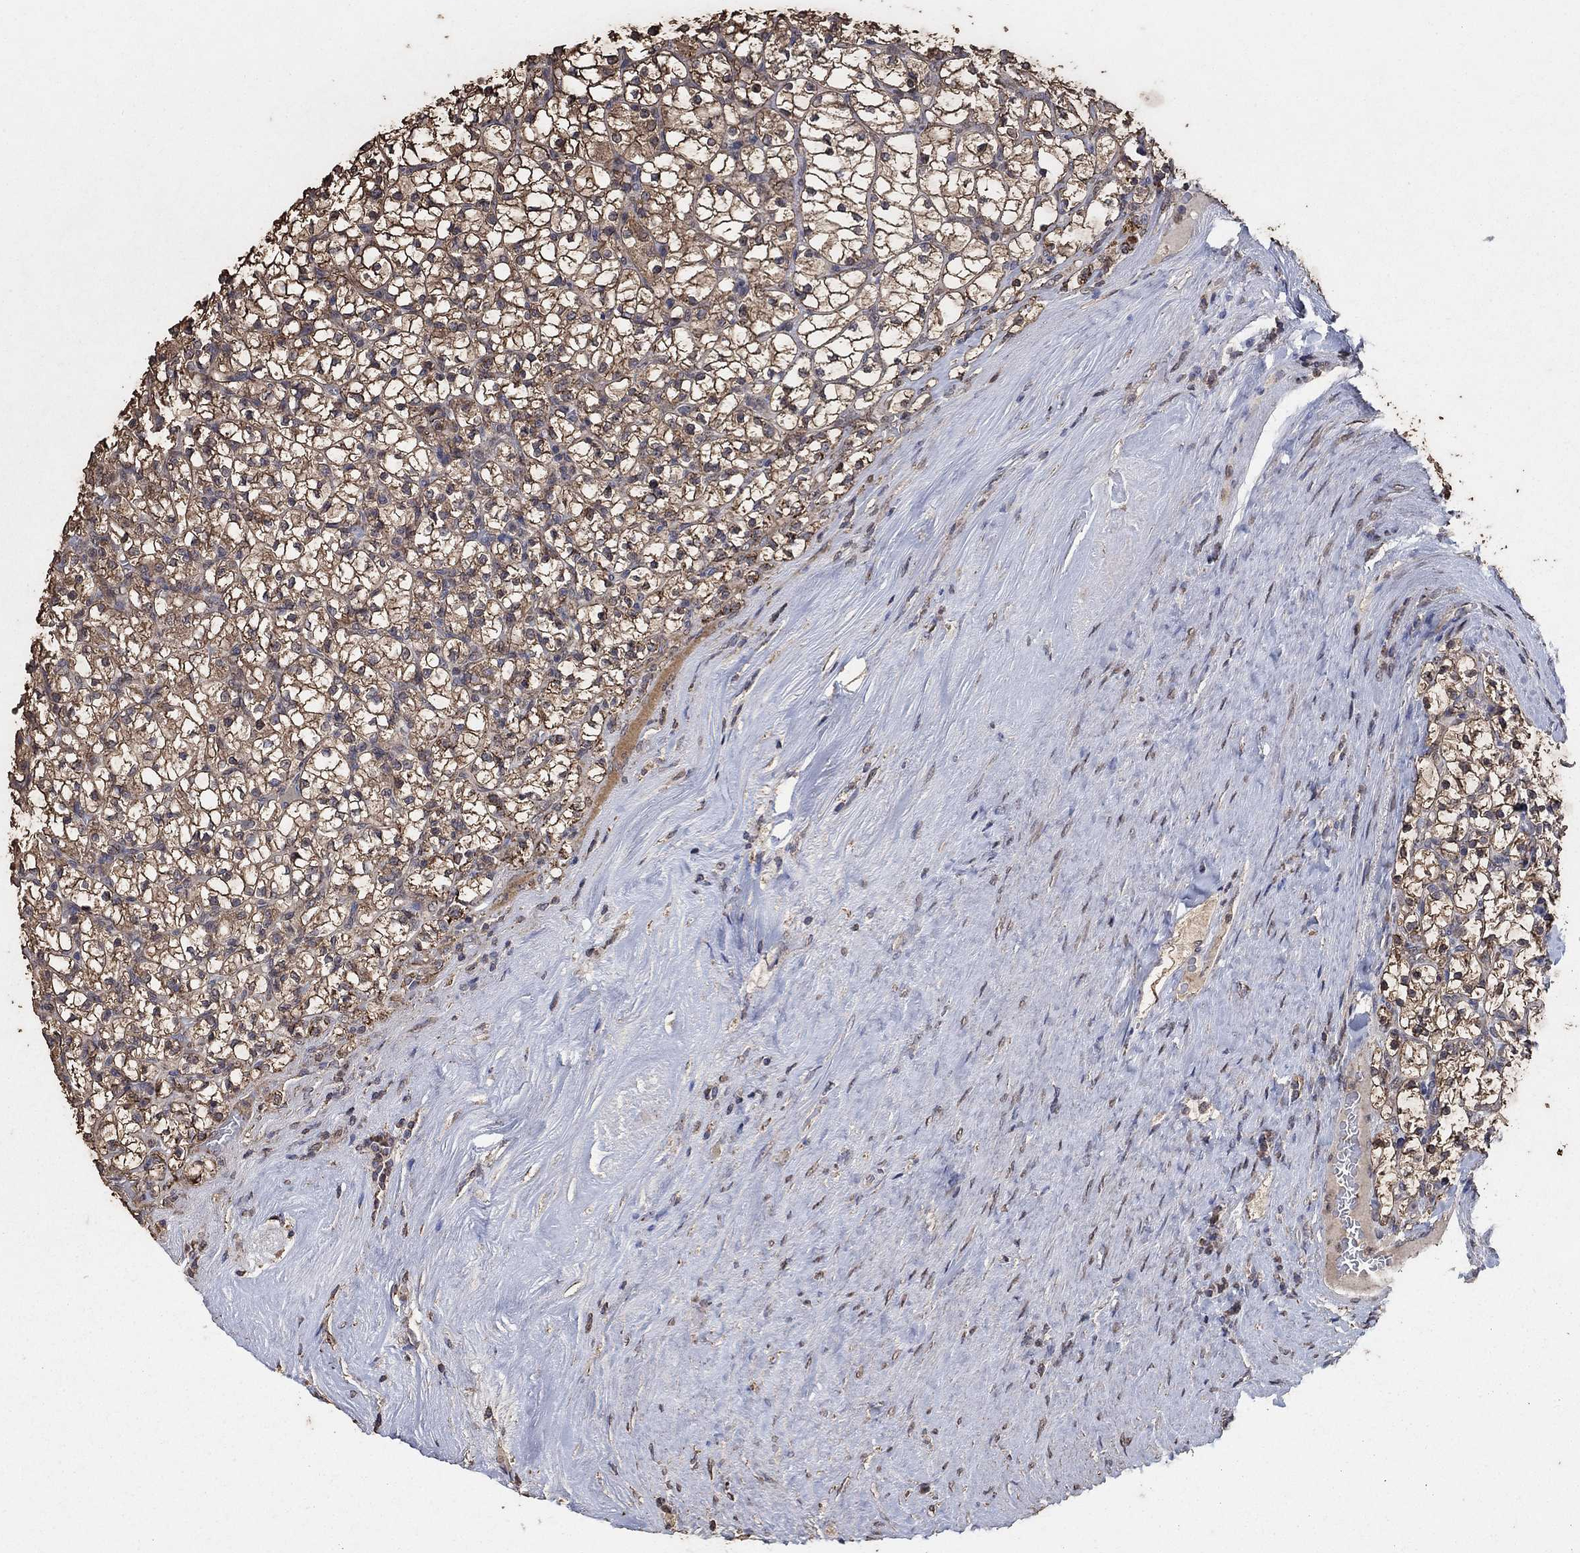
{"staining": {"intensity": "moderate", "quantity": ">75%", "location": "cytoplasmic/membranous"}, "tissue": "renal cancer", "cell_type": "Tumor cells", "image_type": "cancer", "snomed": [{"axis": "morphology", "description": "Adenocarcinoma, NOS"}, {"axis": "topography", "description": "Kidney"}], "caption": "Protein expression analysis of adenocarcinoma (renal) shows moderate cytoplasmic/membranous expression in approximately >75% of tumor cells.", "gene": "MRPS24", "patient": {"sex": "female", "age": 89}}